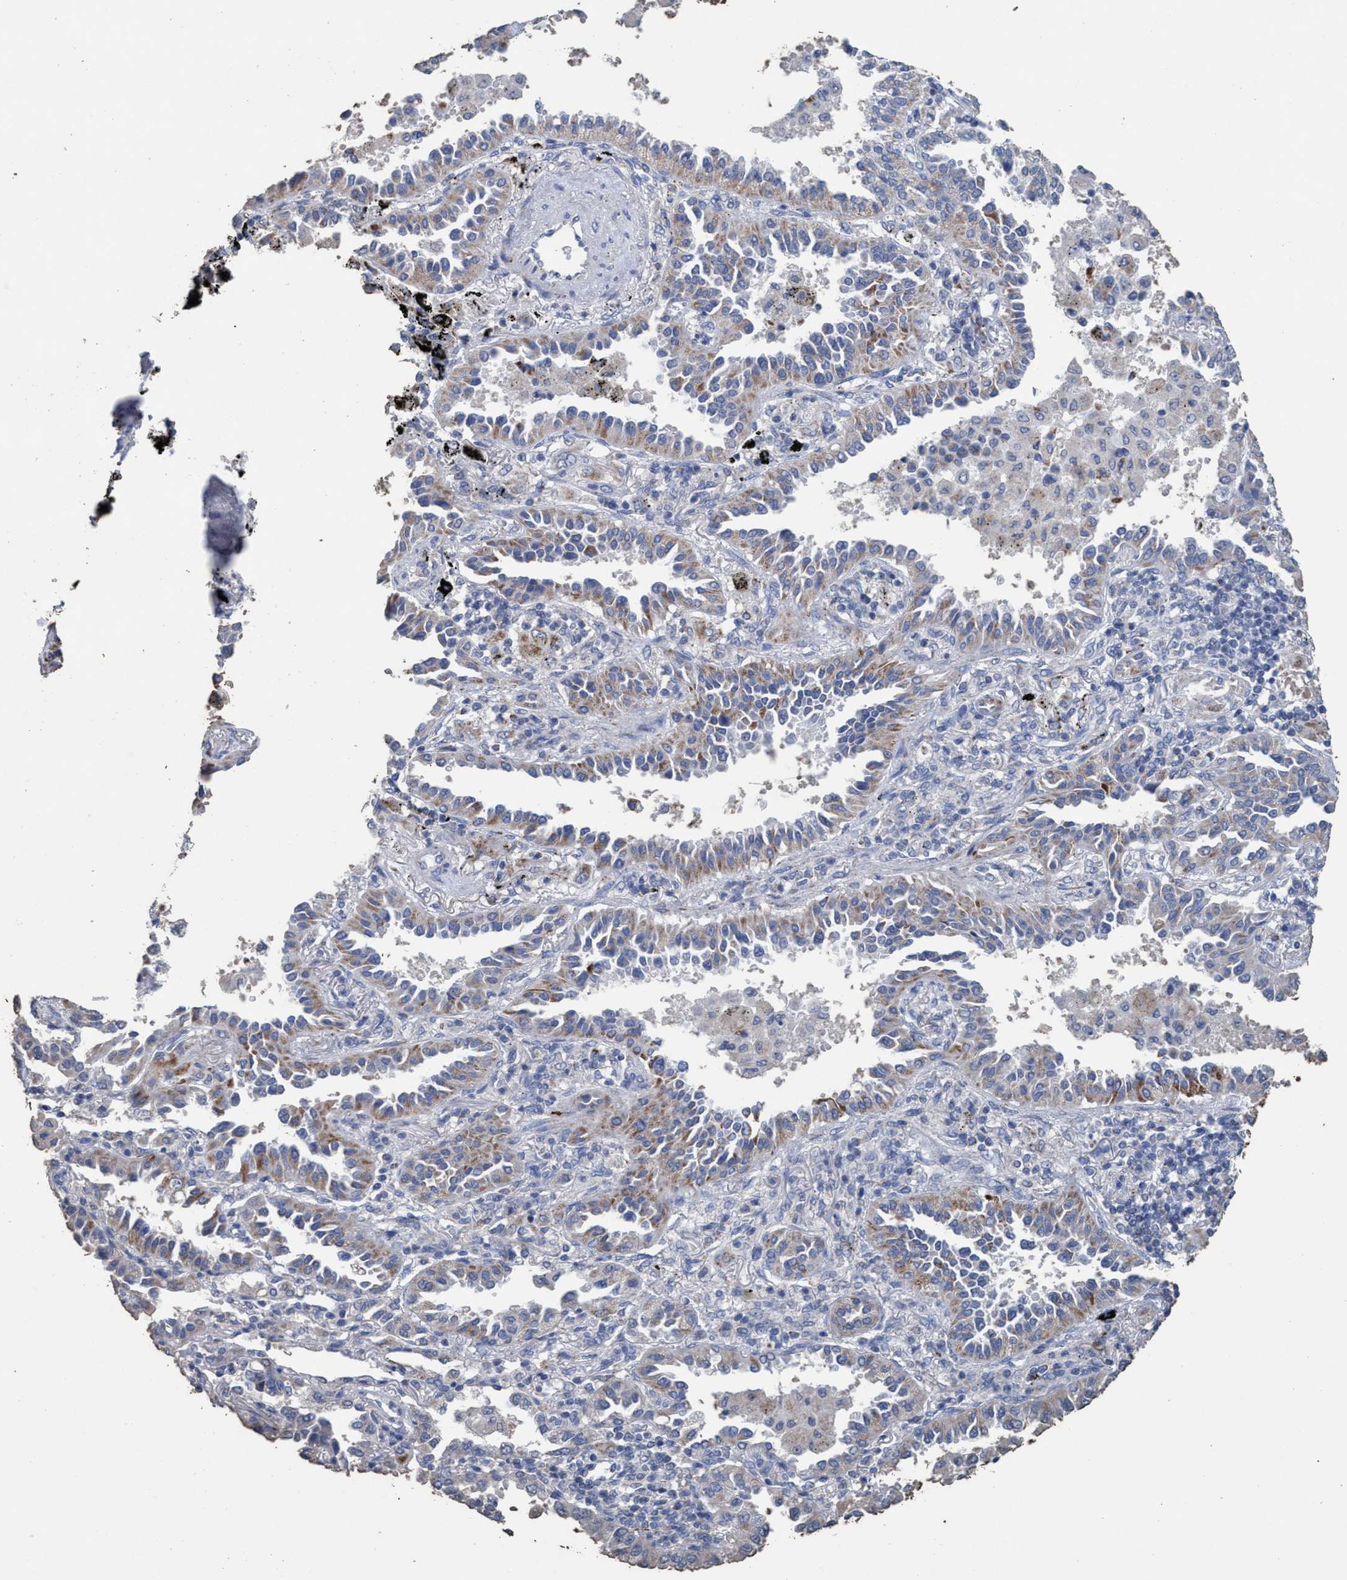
{"staining": {"intensity": "weak", "quantity": "25%-75%", "location": "cytoplasmic/membranous"}, "tissue": "lung cancer", "cell_type": "Tumor cells", "image_type": "cancer", "snomed": [{"axis": "morphology", "description": "Normal tissue, NOS"}, {"axis": "morphology", "description": "Adenocarcinoma, NOS"}, {"axis": "topography", "description": "Lung"}], "caption": "The image demonstrates staining of lung adenocarcinoma, revealing weak cytoplasmic/membranous protein positivity (brown color) within tumor cells. (Brightfield microscopy of DAB IHC at high magnification).", "gene": "RSAD1", "patient": {"sex": "male", "age": 59}}